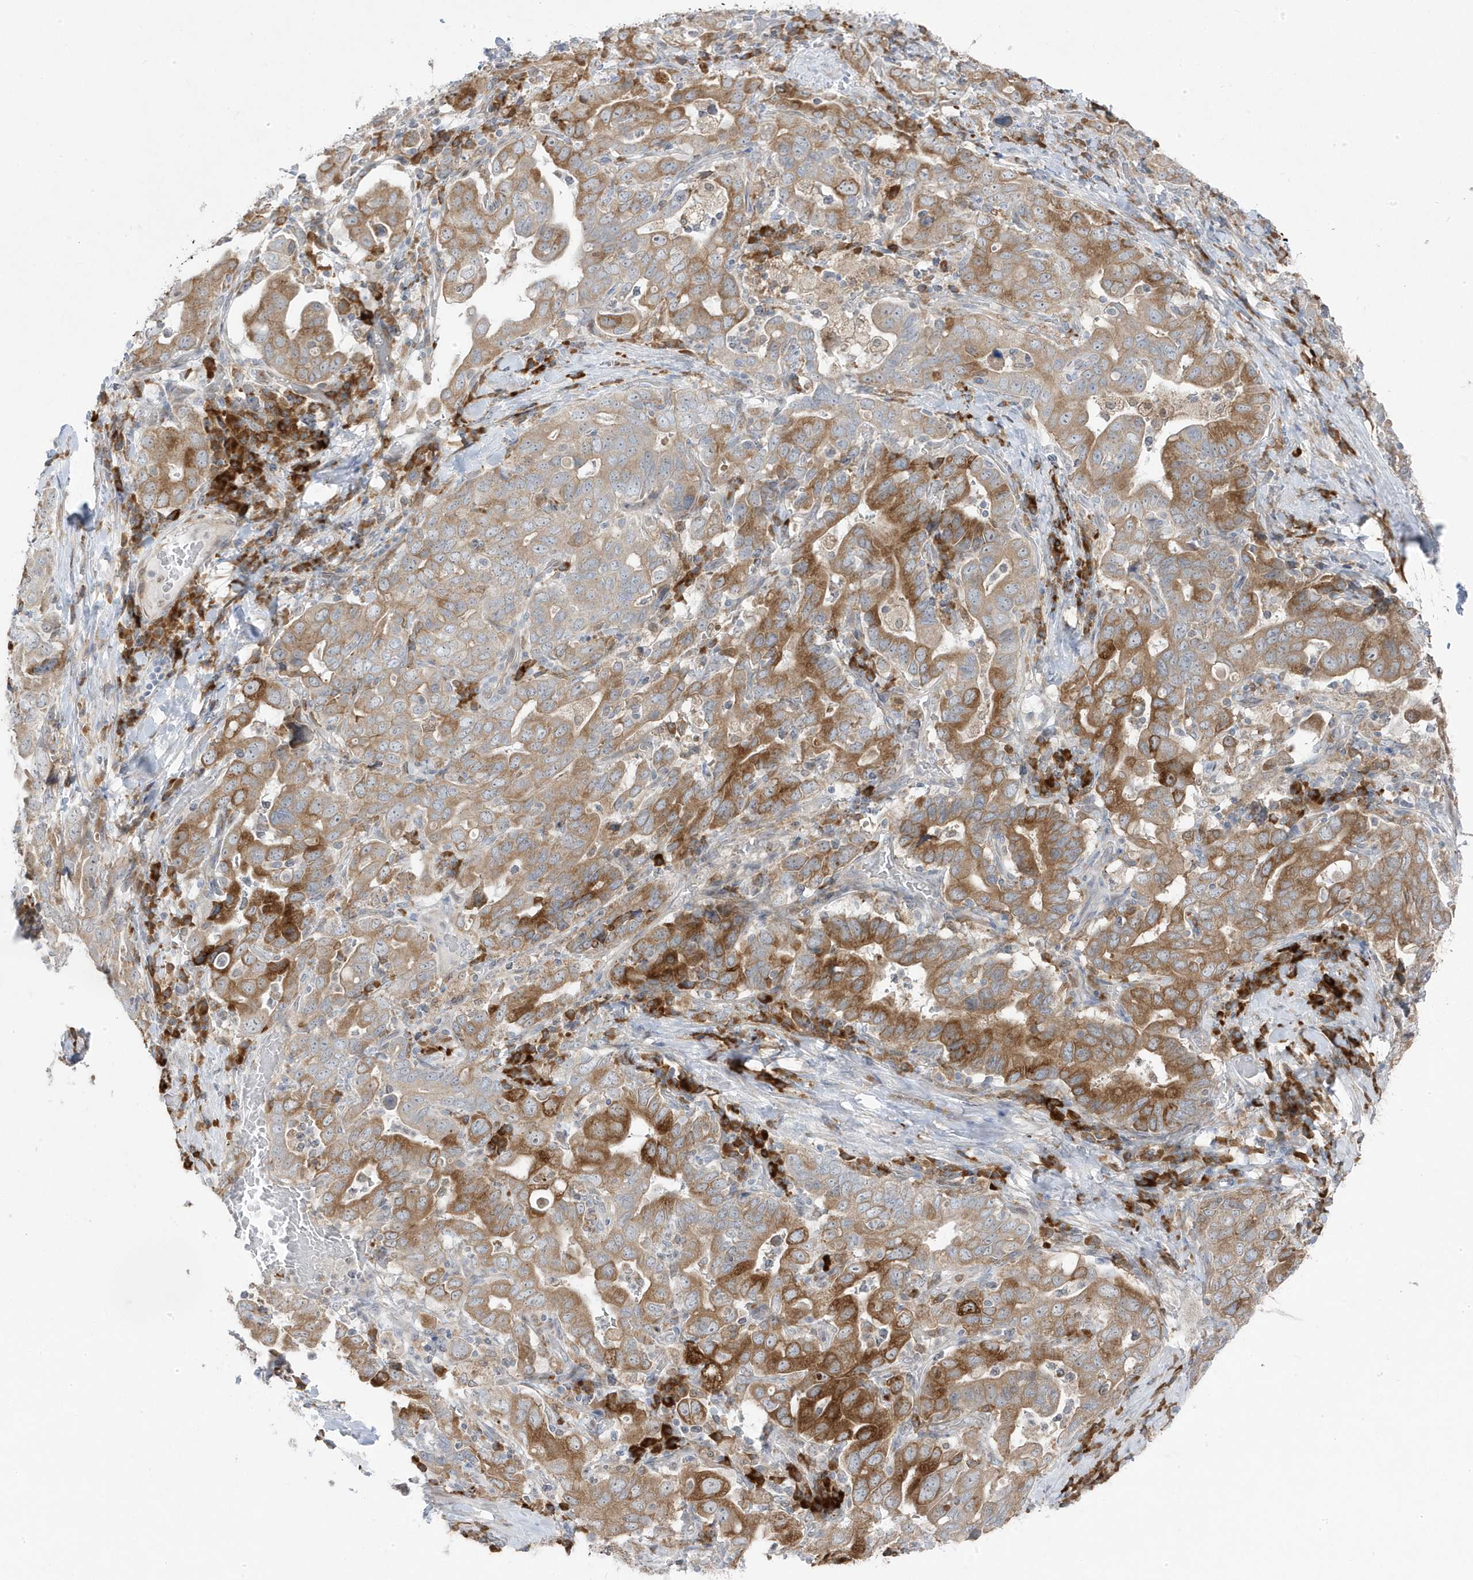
{"staining": {"intensity": "strong", "quantity": "25%-75%", "location": "cytoplasmic/membranous"}, "tissue": "stomach cancer", "cell_type": "Tumor cells", "image_type": "cancer", "snomed": [{"axis": "morphology", "description": "Adenocarcinoma, NOS"}, {"axis": "topography", "description": "Stomach, upper"}], "caption": "A brown stain highlights strong cytoplasmic/membranous positivity of a protein in stomach cancer tumor cells.", "gene": "ZNF654", "patient": {"sex": "male", "age": 62}}